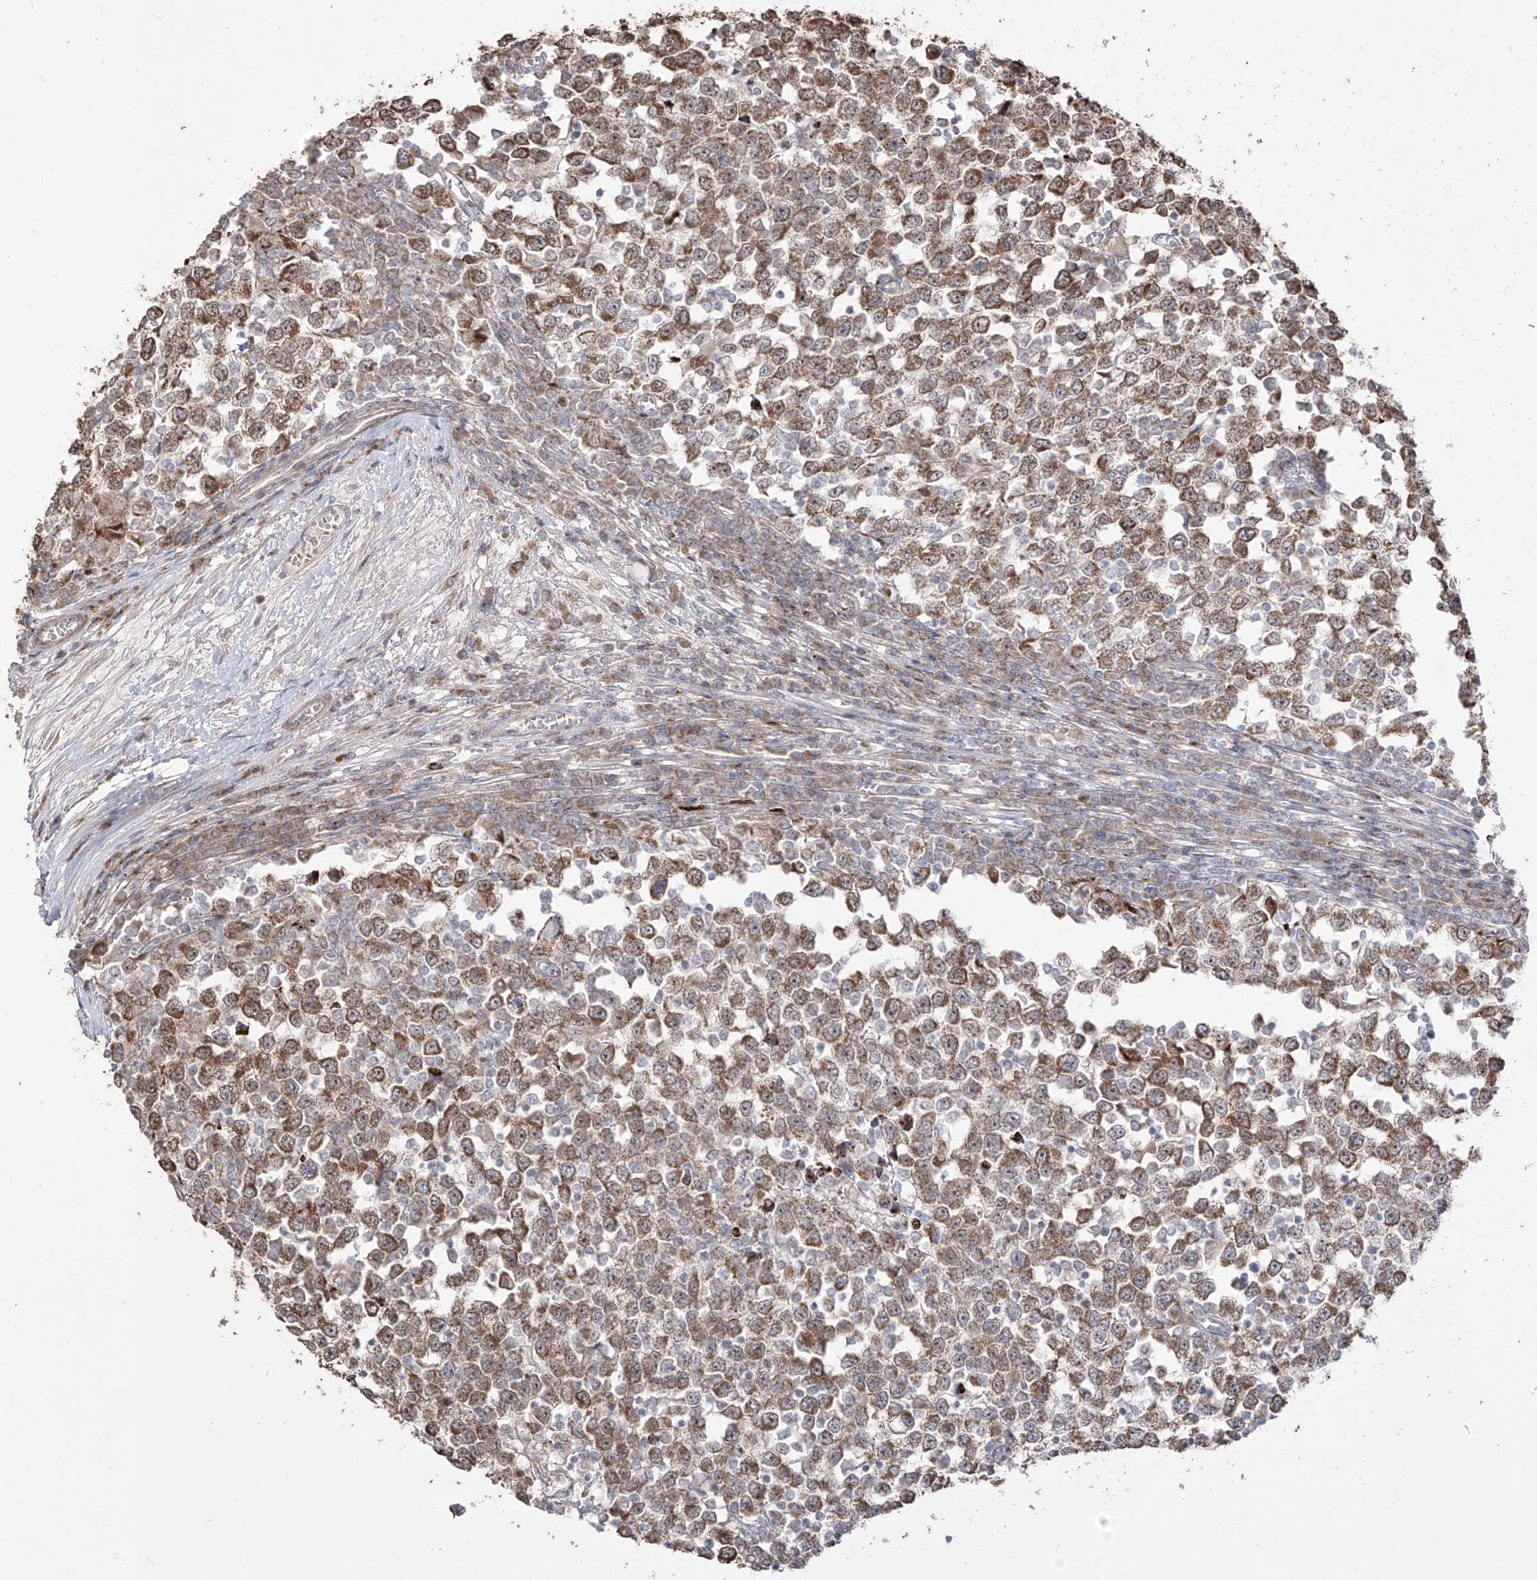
{"staining": {"intensity": "moderate", "quantity": ">75%", "location": "cytoplasmic/membranous"}, "tissue": "testis cancer", "cell_type": "Tumor cells", "image_type": "cancer", "snomed": [{"axis": "morphology", "description": "Seminoma, NOS"}, {"axis": "topography", "description": "Testis"}], "caption": "There is medium levels of moderate cytoplasmic/membranous staining in tumor cells of testis cancer (seminoma), as demonstrated by immunohistochemical staining (brown color).", "gene": "YKT6", "patient": {"sex": "male", "age": 65}}